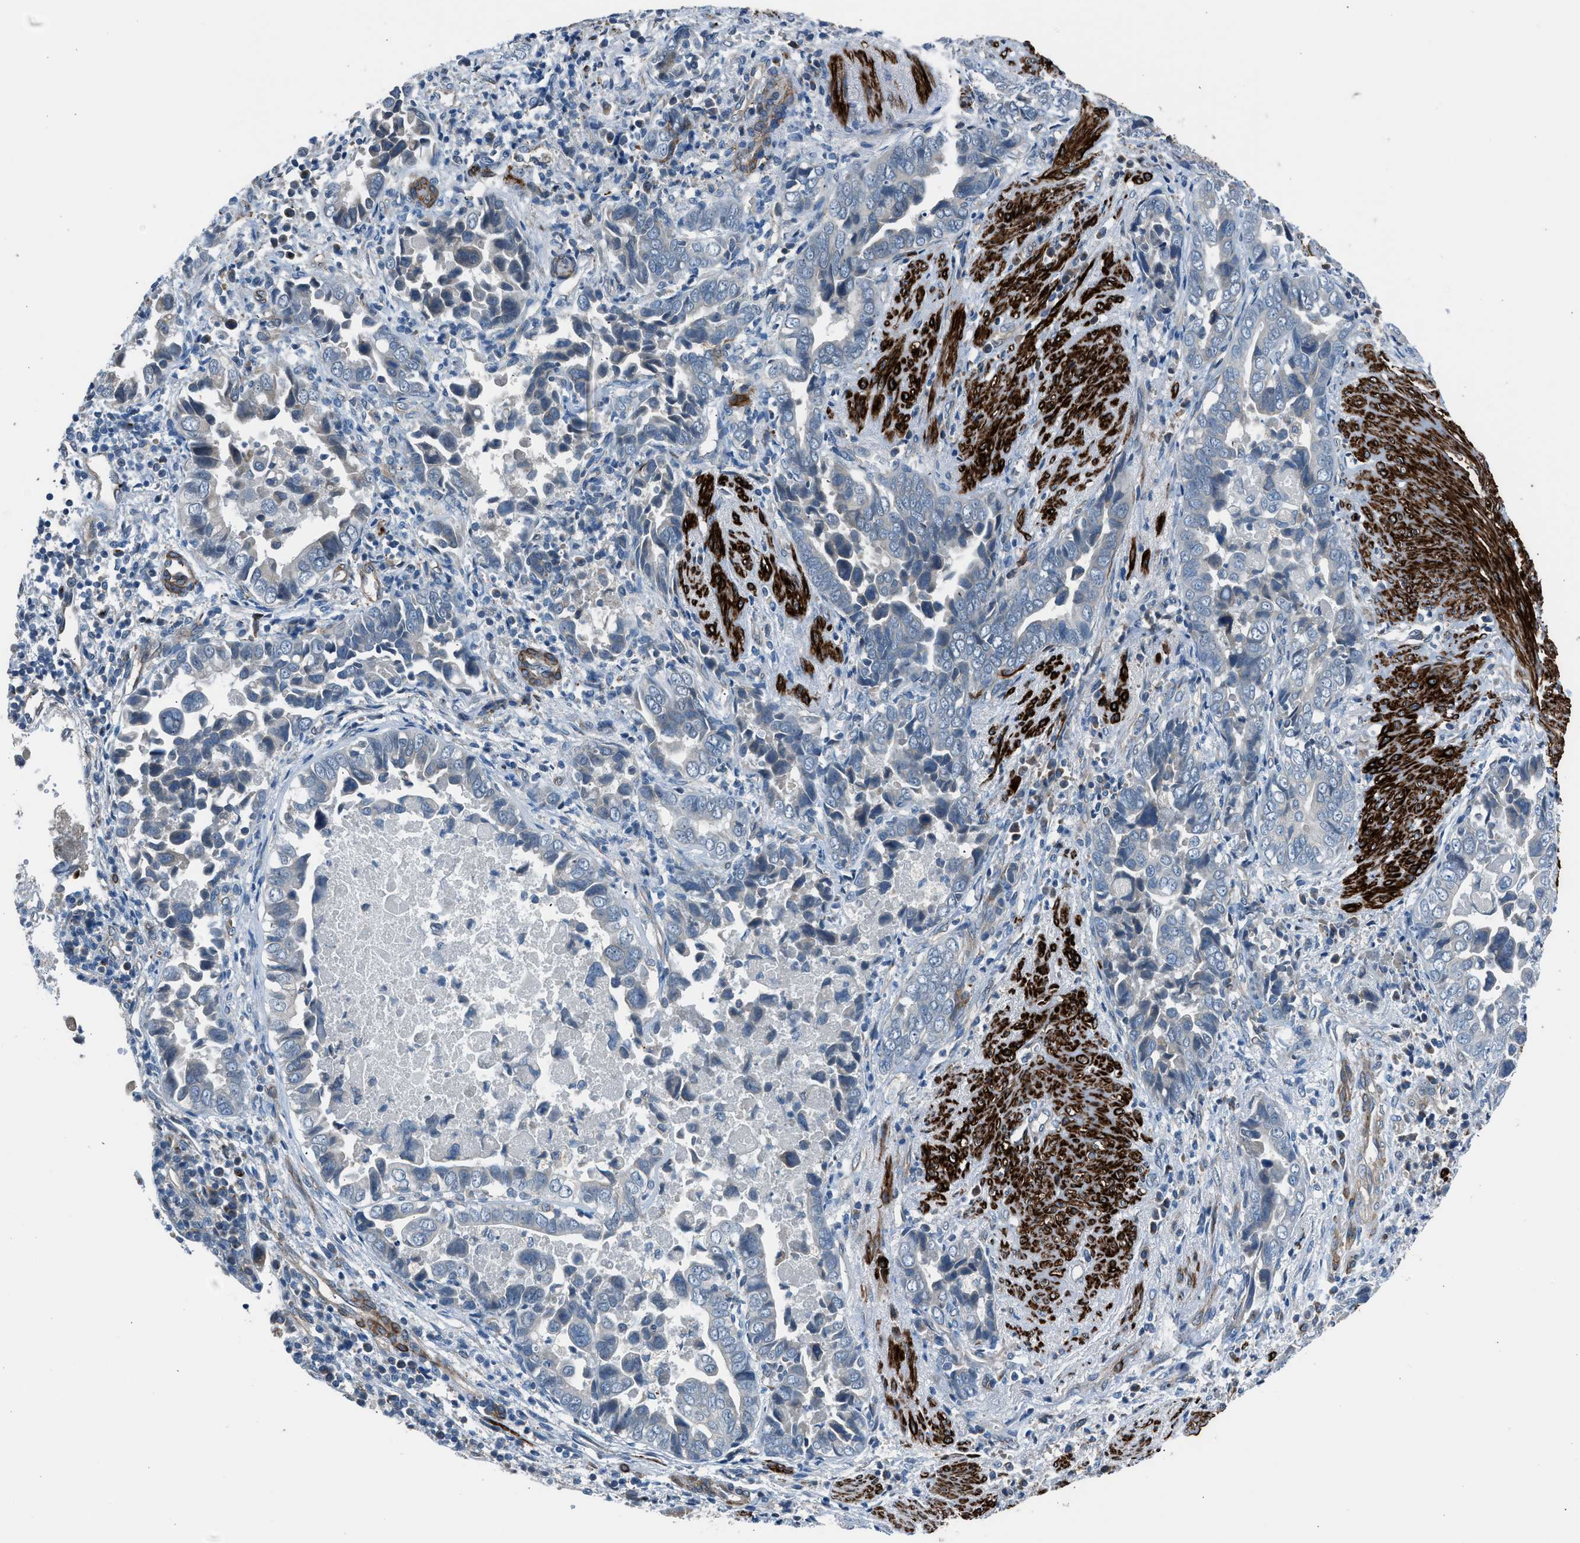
{"staining": {"intensity": "weak", "quantity": "<25%", "location": "cytoplasmic/membranous"}, "tissue": "liver cancer", "cell_type": "Tumor cells", "image_type": "cancer", "snomed": [{"axis": "morphology", "description": "Cholangiocarcinoma"}, {"axis": "topography", "description": "Liver"}], "caption": "The immunohistochemistry (IHC) histopathology image has no significant staining in tumor cells of liver cholangiocarcinoma tissue.", "gene": "LMBR1", "patient": {"sex": "female", "age": 79}}